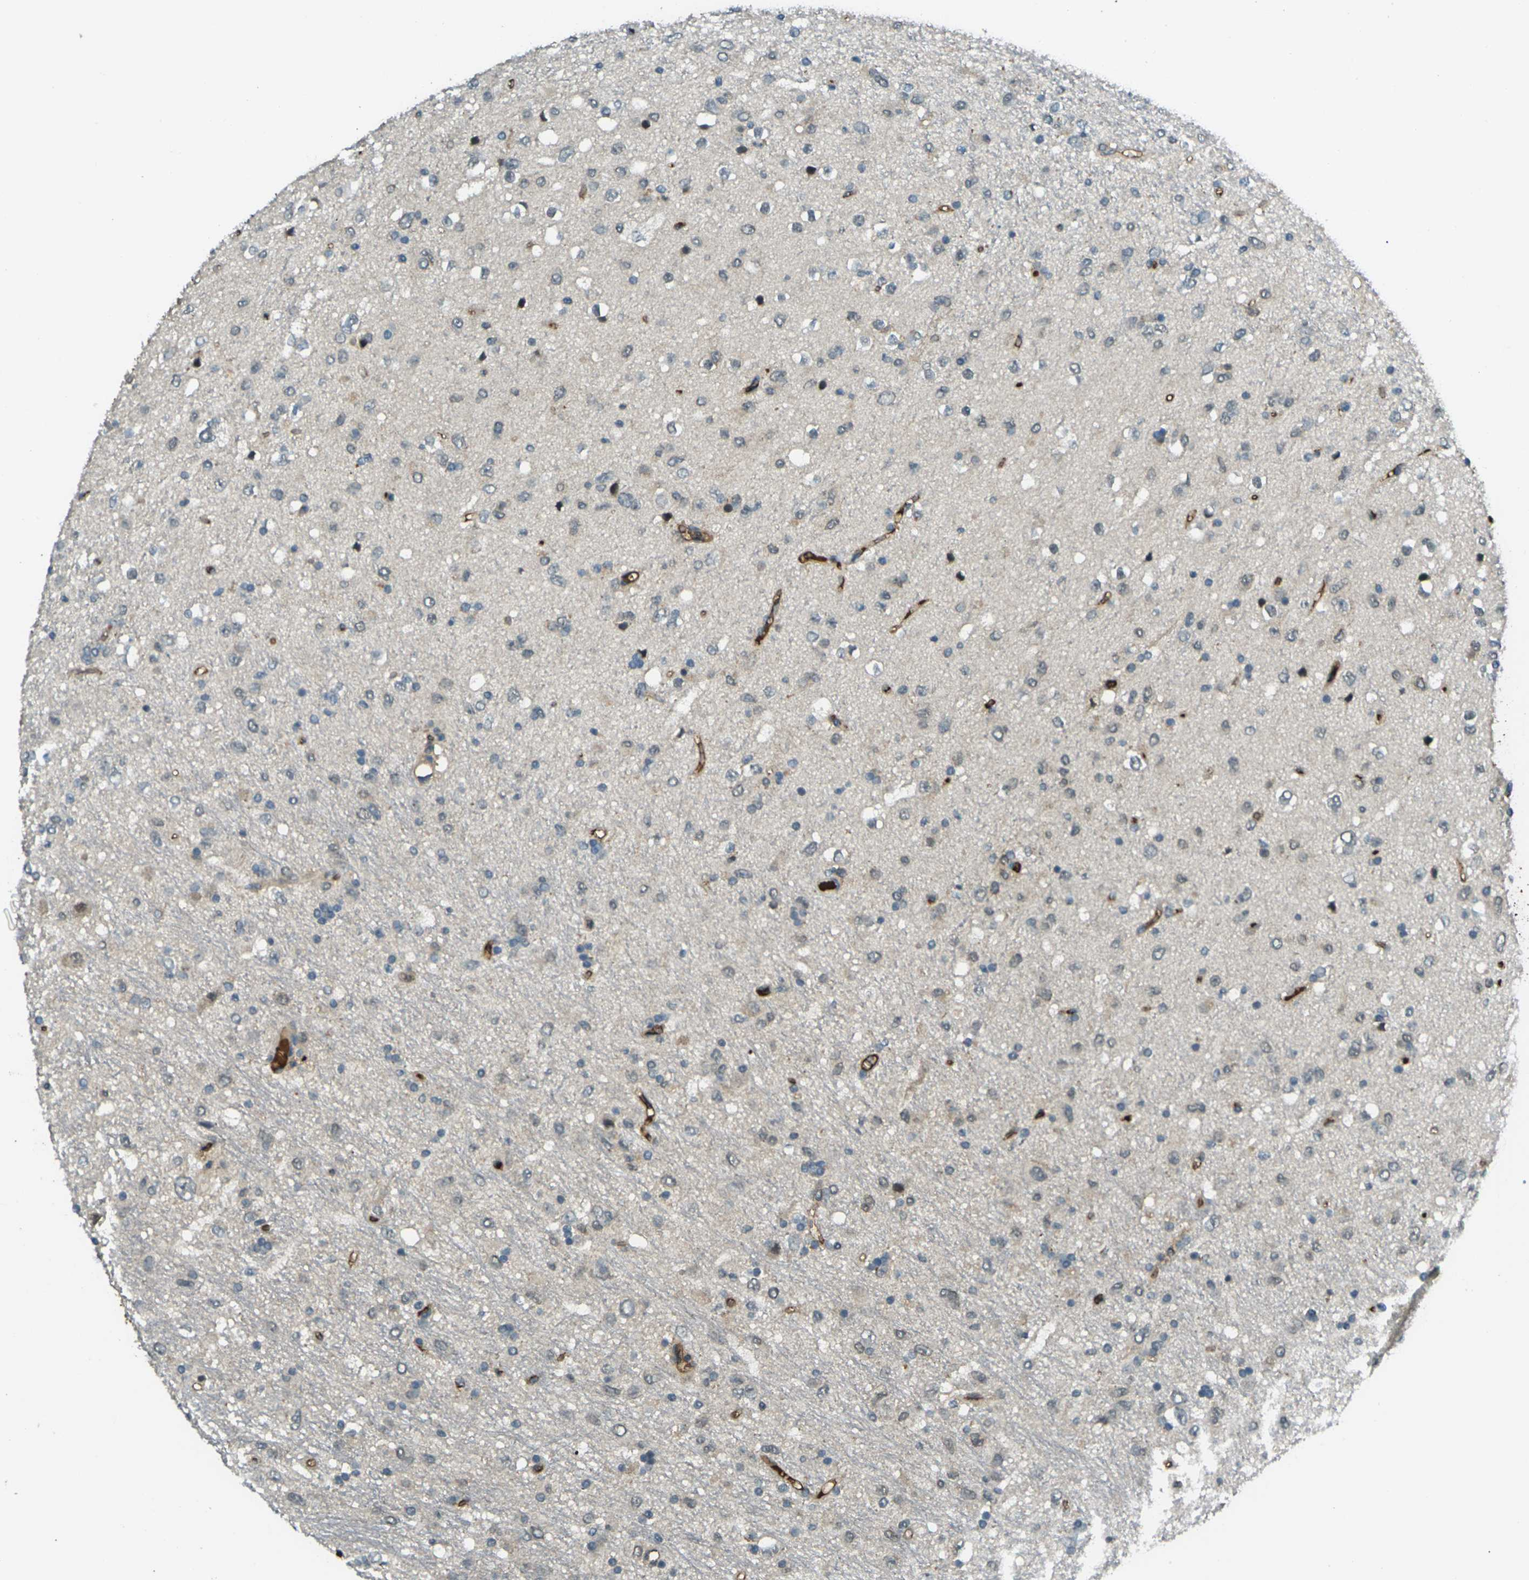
{"staining": {"intensity": "moderate", "quantity": "25%-75%", "location": "cytoplasmic/membranous"}, "tissue": "glioma", "cell_type": "Tumor cells", "image_type": "cancer", "snomed": [{"axis": "morphology", "description": "Glioma, malignant, Low grade"}, {"axis": "topography", "description": "Brain"}], "caption": "A medium amount of moderate cytoplasmic/membranous staining is present in about 25%-75% of tumor cells in glioma tissue.", "gene": "CYP1B1", "patient": {"sex": "male", "age": 77}}